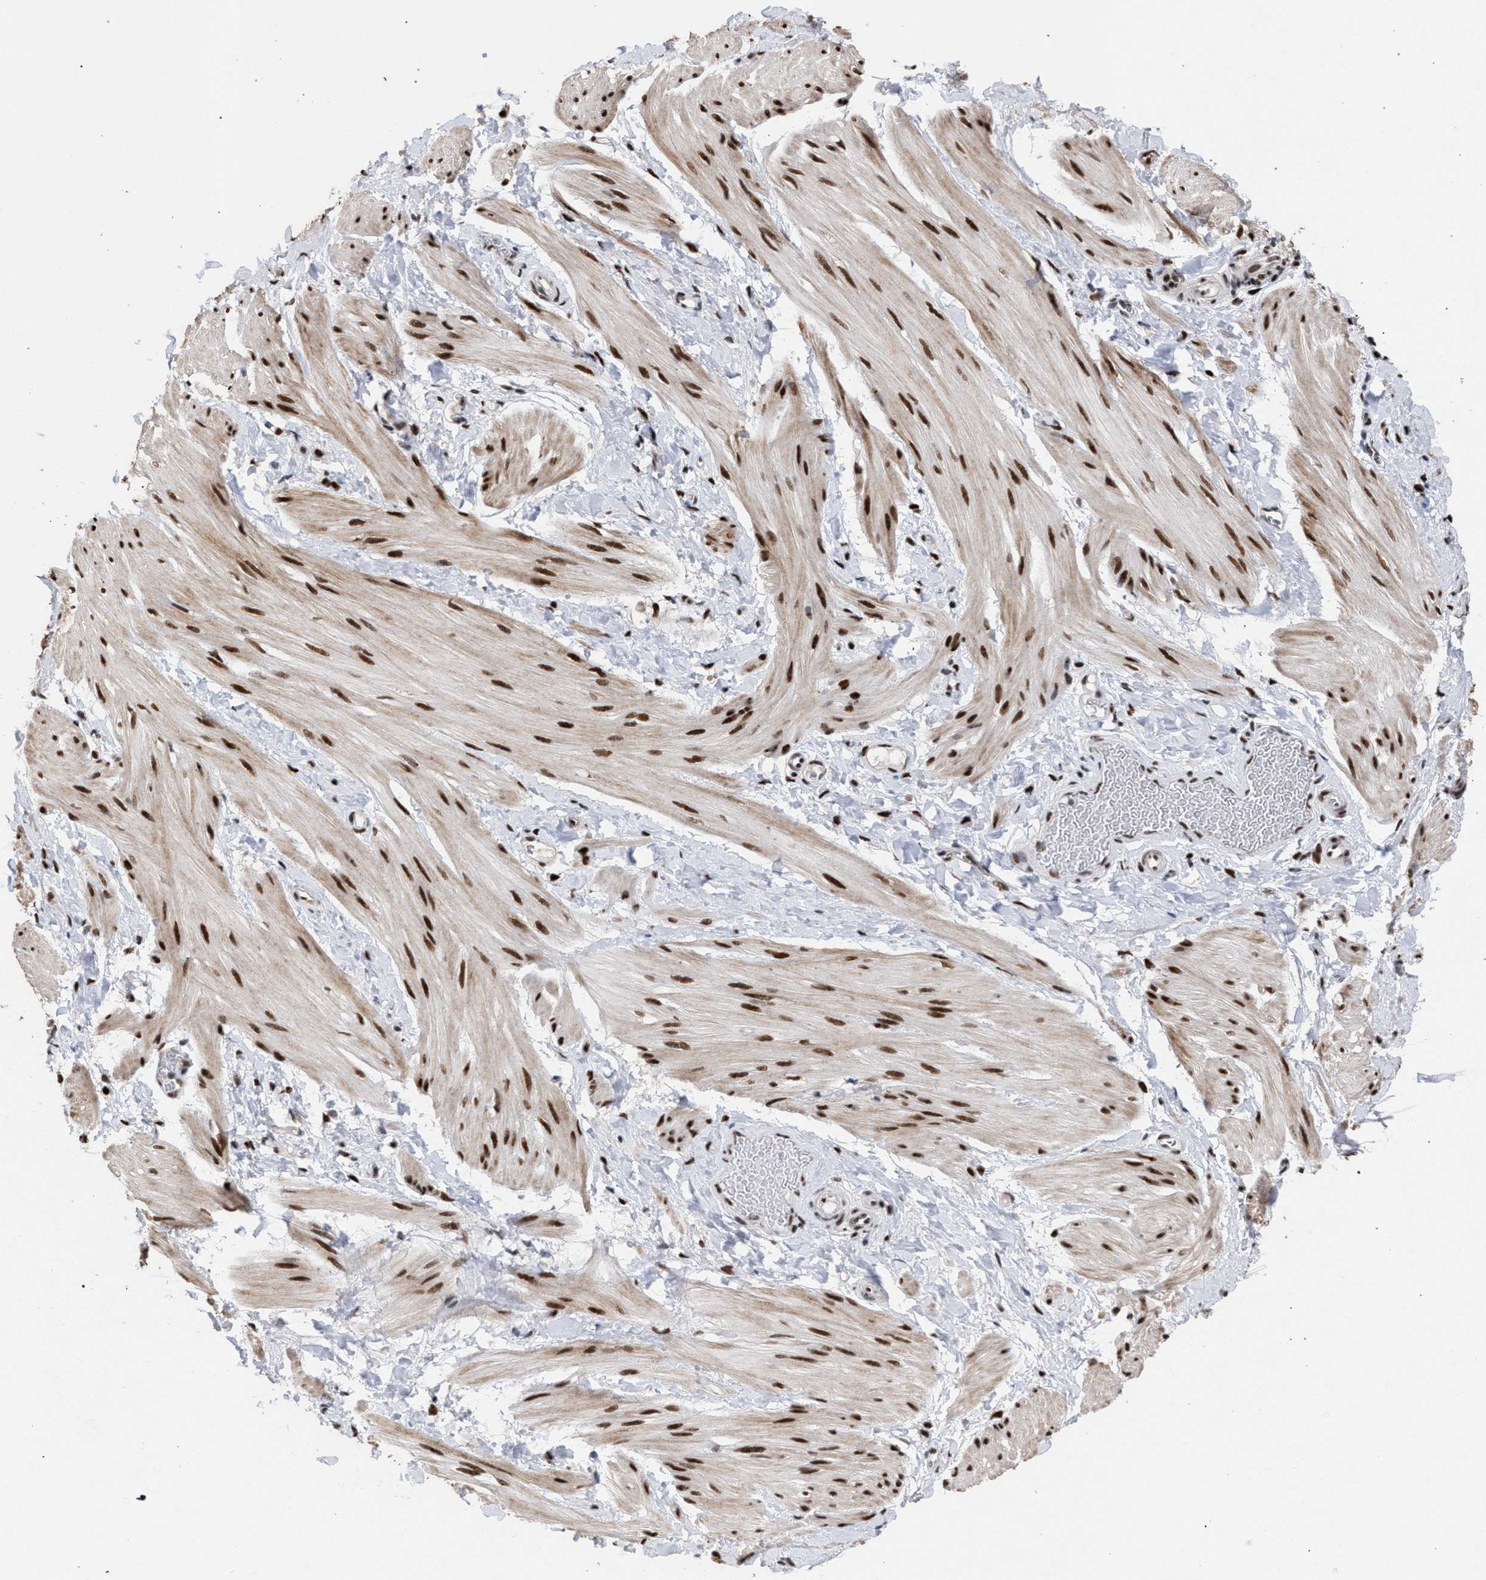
{"staining": {"intensity": "strong", "quantity": ">75%", "location": "nuclear"}, "tissue": "smooth muscle", "cell_type": "Smooth muscle cells", "image_type": "normal", "snomed": [{"axis": "morphology", "description": "Normal tissue, NOS"}, {"axis": "topography", "description": "Smooth muscle"}], "caption": "This histopathology image exhibits immunohistochemistry staining of normal human smooth muscle, with high strong nuclear staining in approximately >75% of smooth muscle cells.", "gene": "TP53BP1", "patient": {"sex": "male", "age": 16}}